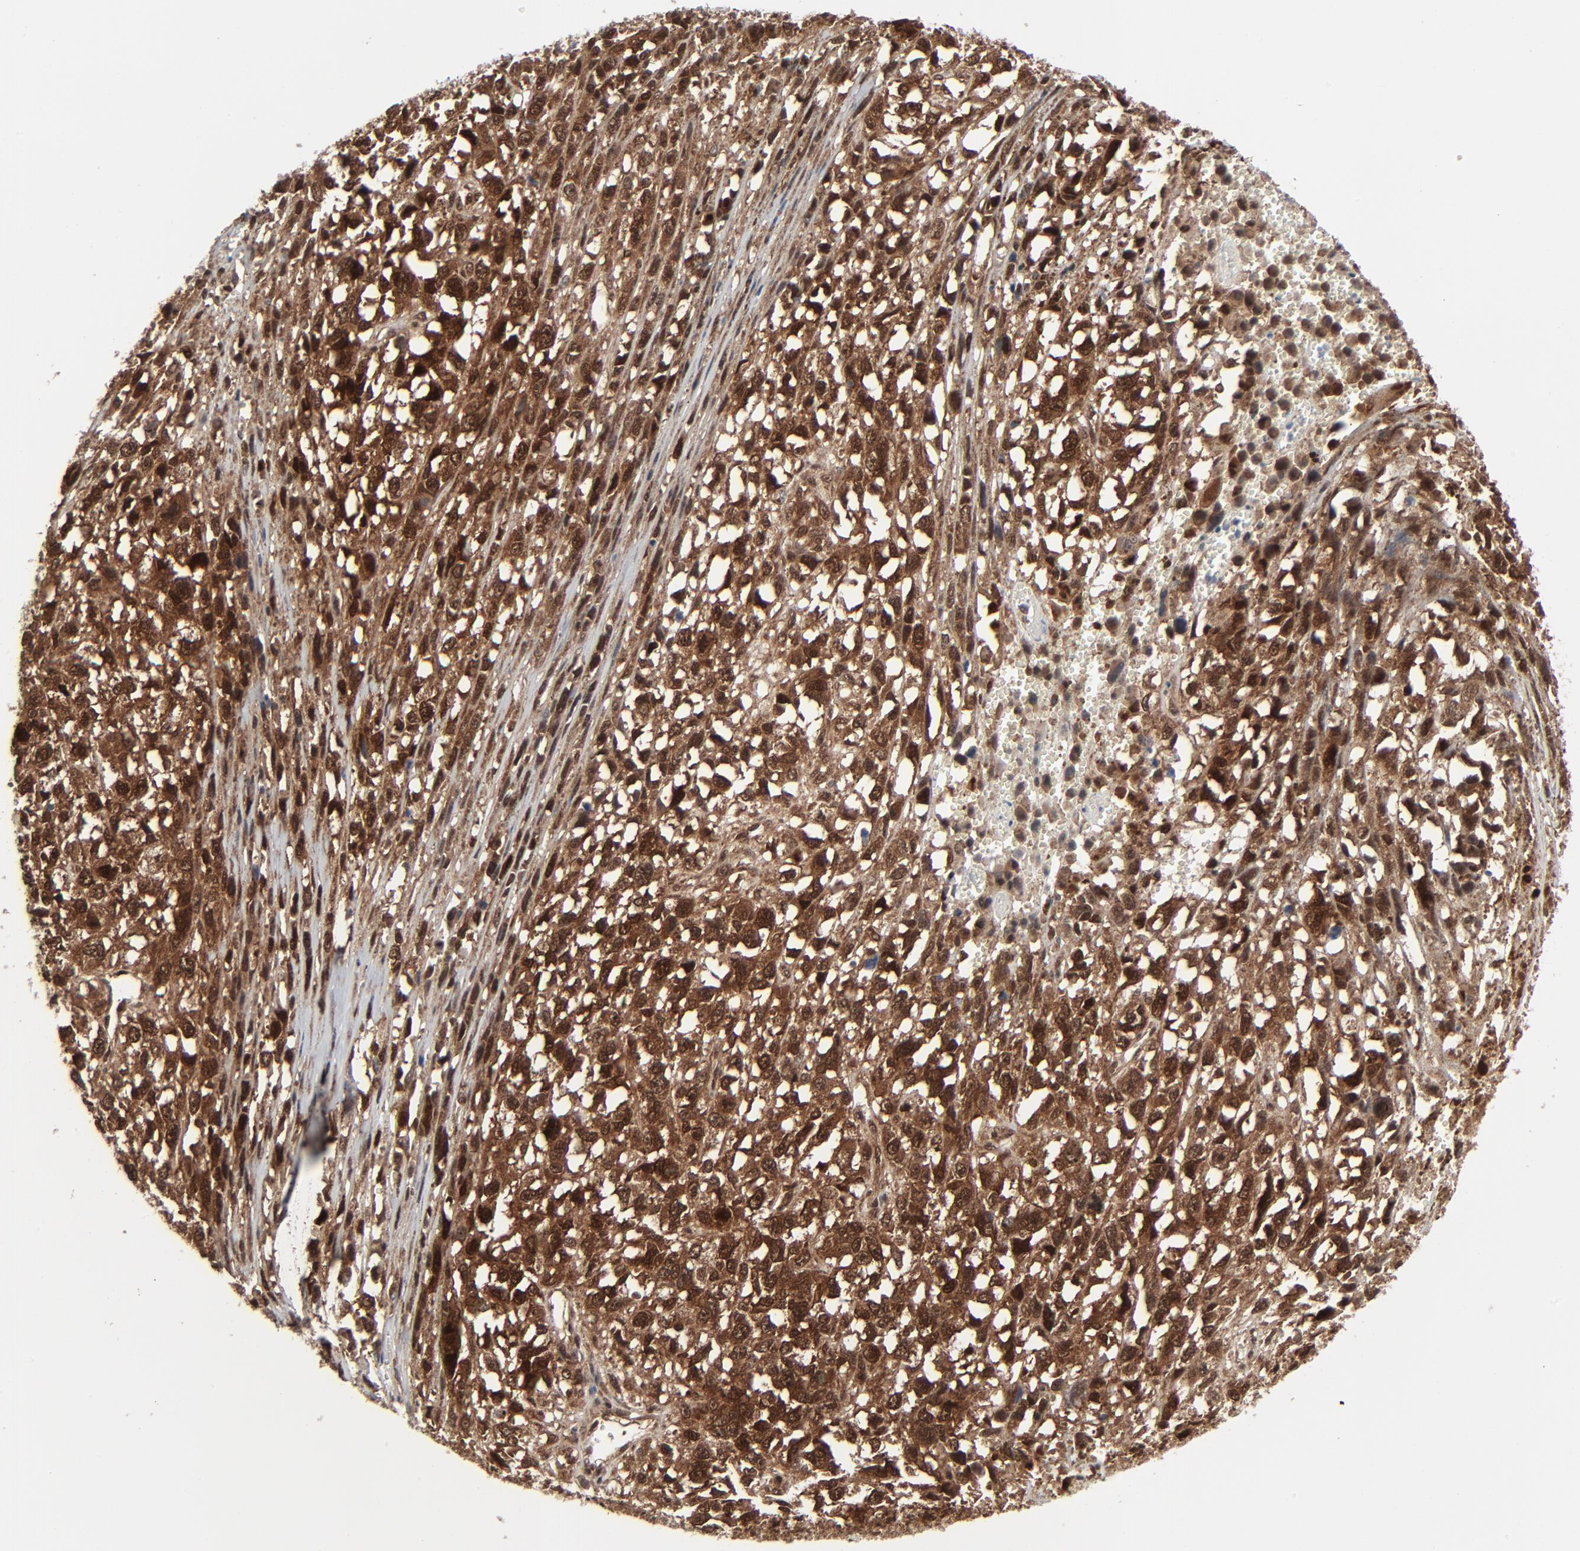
{"staining": {"intensity": "strong", "quantity": ">75%", "location": "cytoplasmic/membranous,nuclear"}, "tissue": "melanoma", "cell_type": "Tumor cells", "image_type": "cancer", "snomed": [{"axis": "morphology", "description": "Malignant melanoma, Metastatic site"}, {"axis": "topography", "description": "Lymph node"}], "caption": "Malignant melanoma (metastatic site) tissue shows strong cytoplasmic/membranous and nuclear positivity in approximately >75% of tumor cells, visualized by immunohistochemistry.", "gene": "AKT1", "patient": {"sex": "male", "age": 59}}